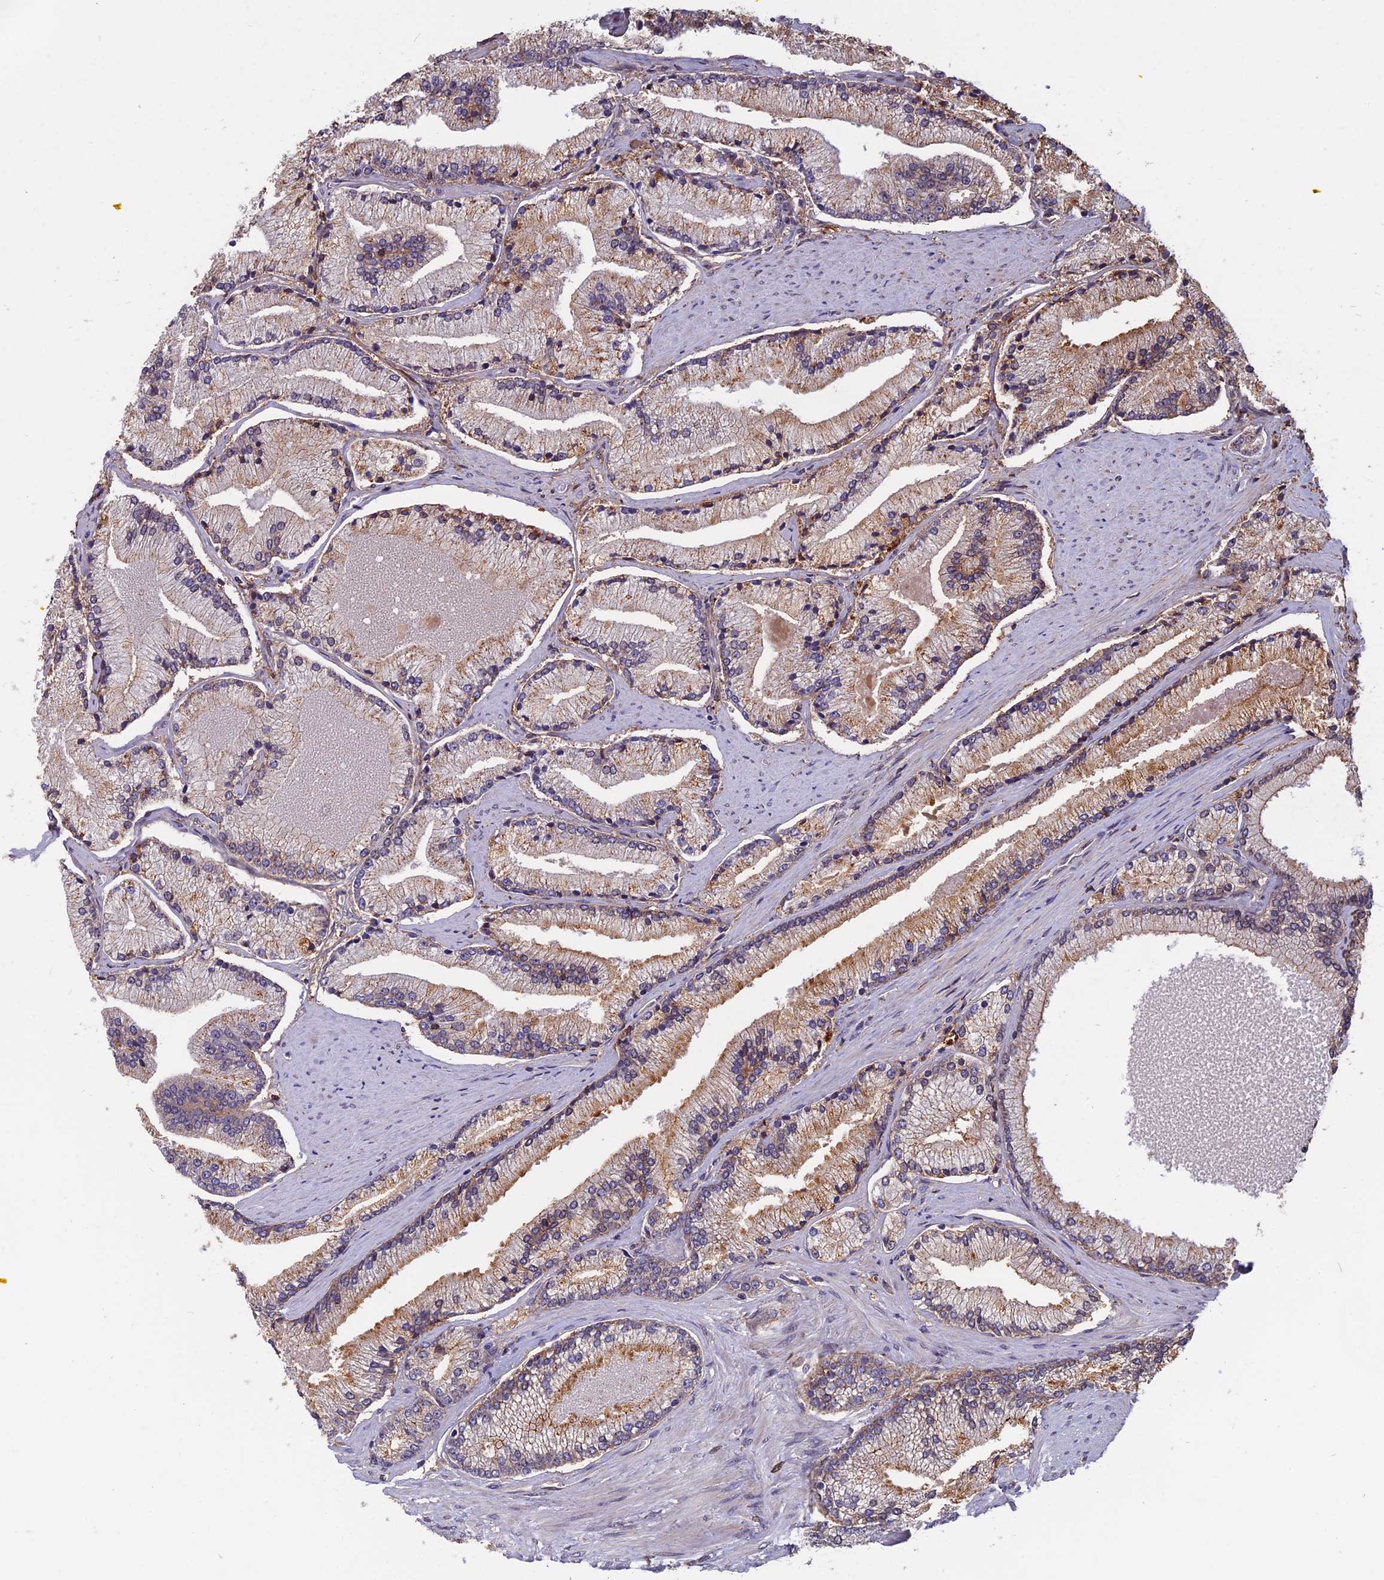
{"staining": {"intensity": "moderate", "quantity": "<25%", "location": "cytoplasmic/membranous"}, "tissue": "prostate cancer", "cell_type": "Tumor cells", "image_type": "cancer", "snomed": [{"axis": "morphology", "description": "Adenocarcinoma, High grade"}, {"axis": "topography", "description": "Prostate"}], "caption": "Immunohistochemical staining of human prostate cancer (adenocarcinoma (high-grade)) shows moderate cytoplasmic/membranous protein staining in approximately <25% of tumor cells.", "gene": "SPG11", "patient": {"sex": "male", "age": 67}}